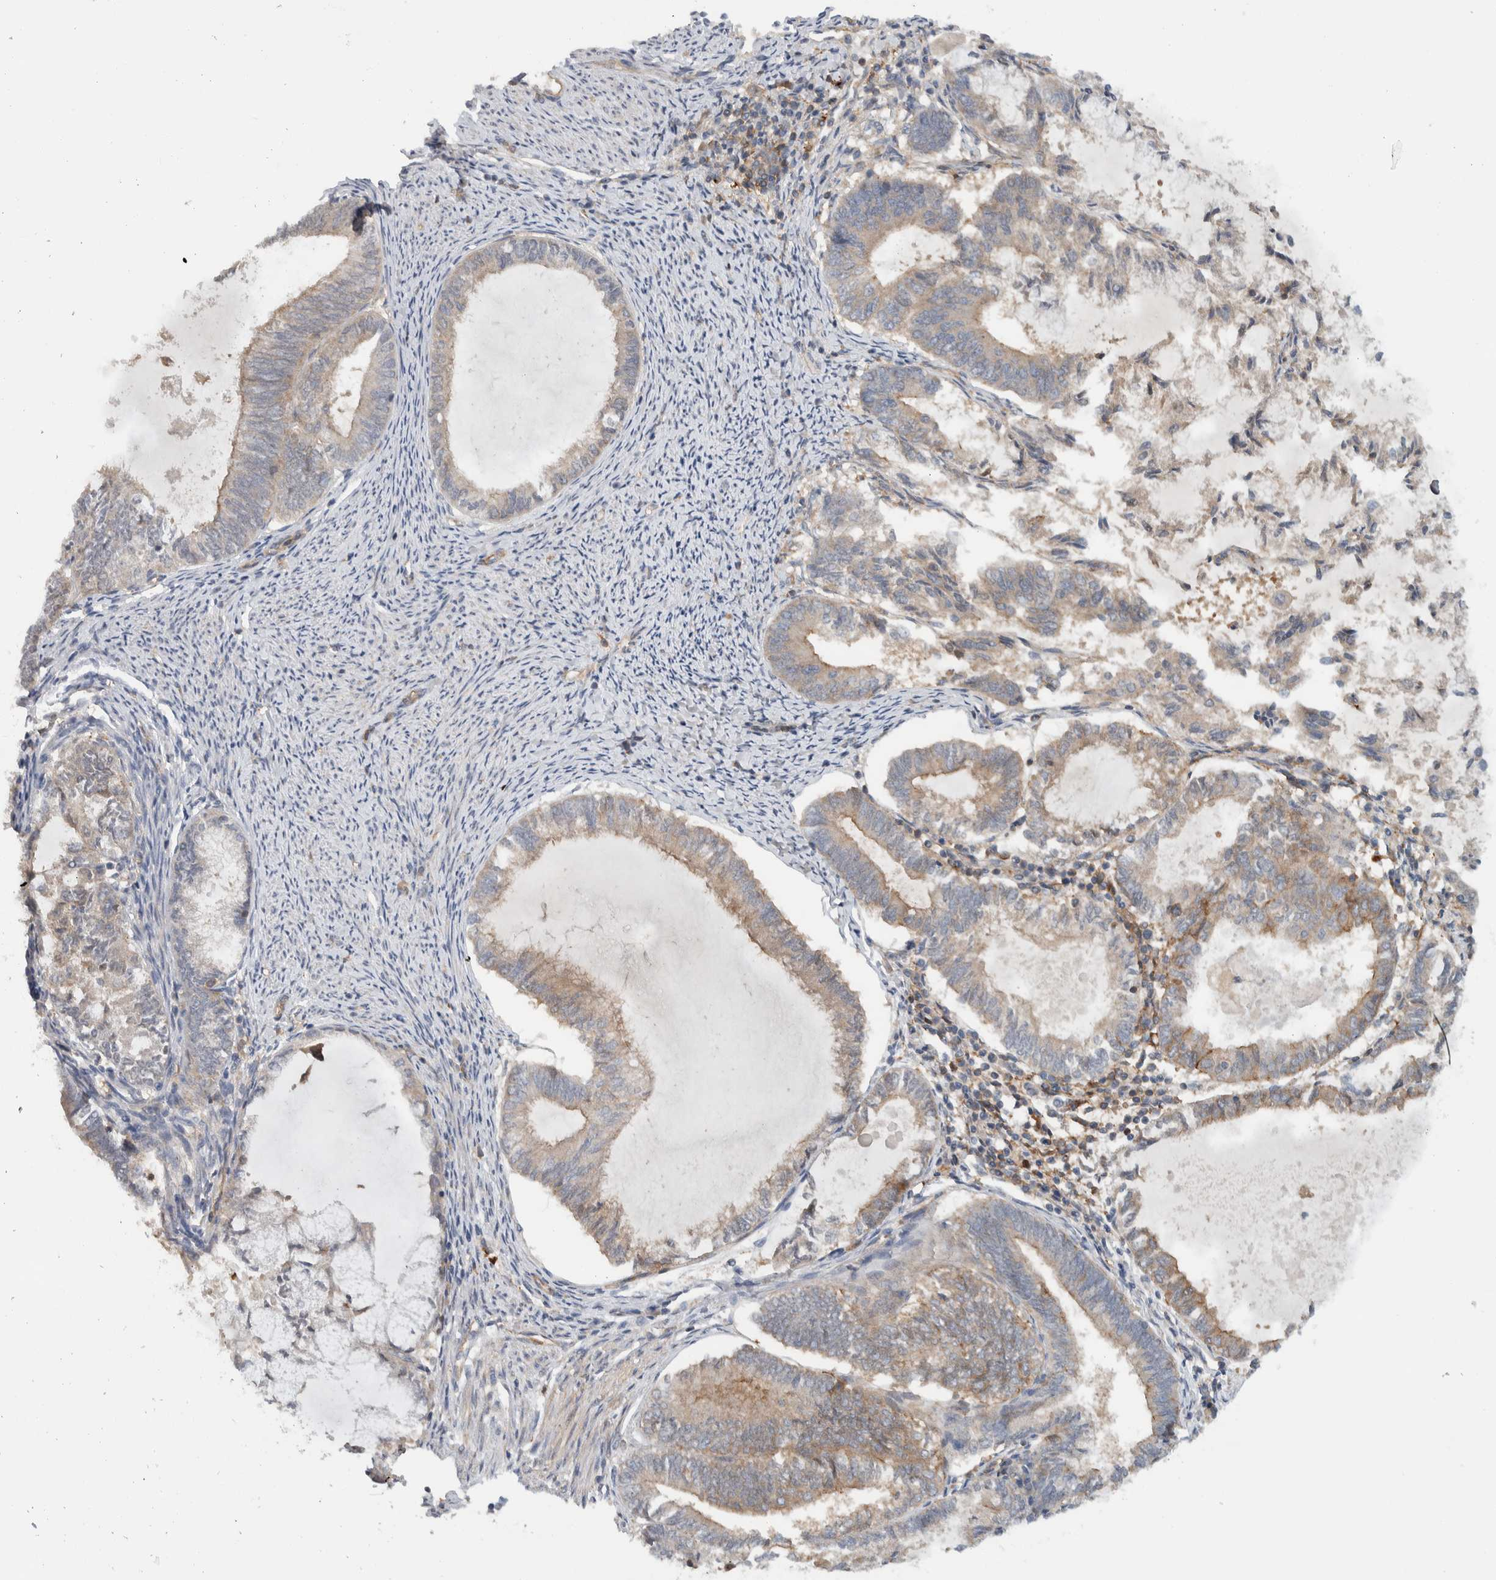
{"staining": {"intensity": "weak", "quantity": "<25%", "location": "cytoplasmic/membranous"}, "tissue": "endometrial cancer", "cell_type": "Tumor cells", "image_type": "cancer", "snomed": [{"axis": "morphology", "description": "Adenocarcinoma, NOS"}, {"axis": "topography", "description": "Endometrium"}], "caption": "Immunohistochemistry of human adenocarcinoma (endometrial) demonstrates no positivity in tumor cells.", "gene": "MPRIP", "patient": {"sex": "female", "age": 86}}